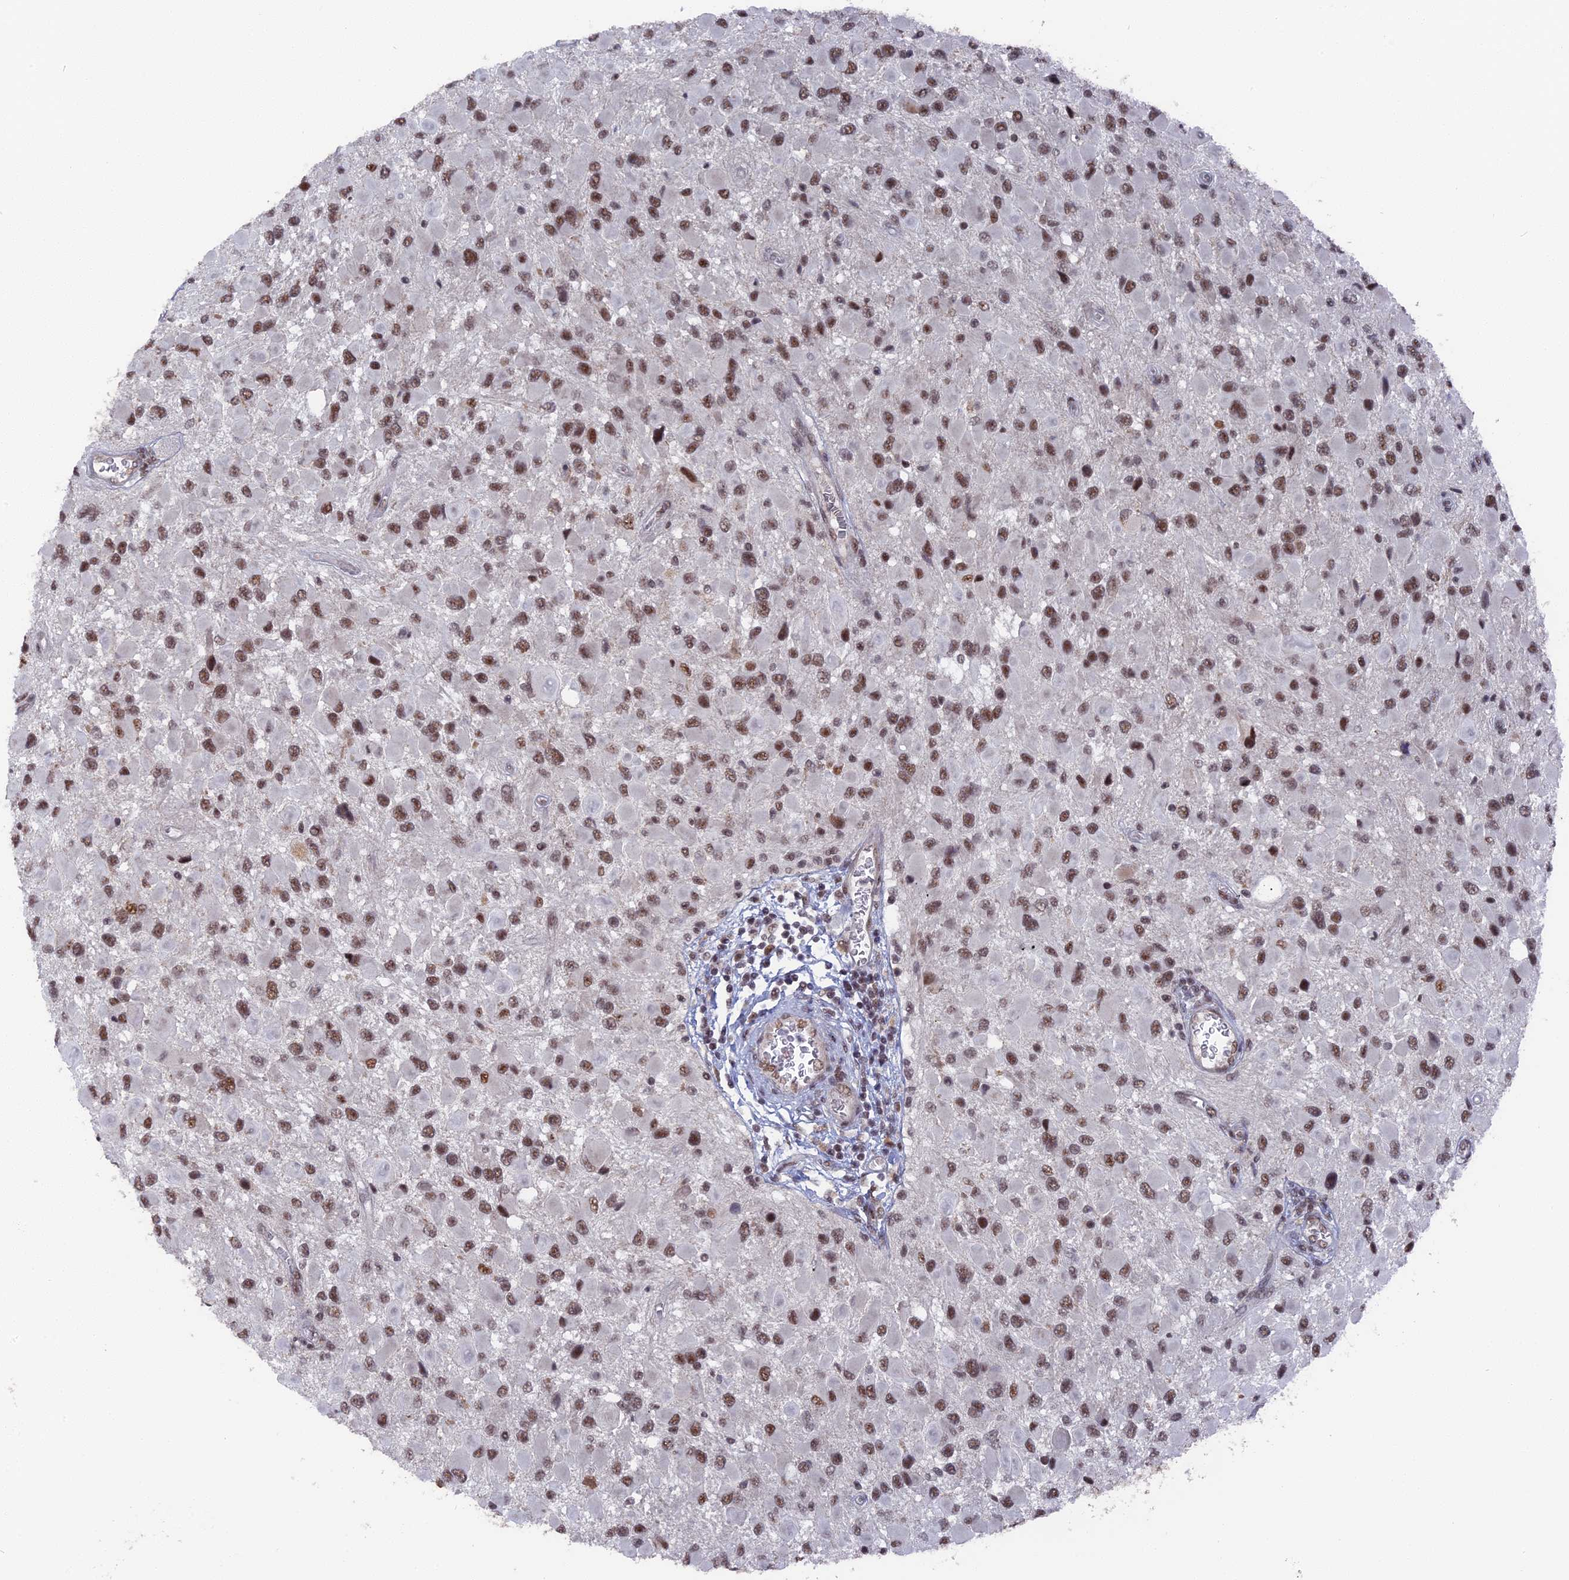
{"staining": {"intensity": "moderate", "quantity": ">75%", "location": "nuclear"}, "tissue": "glioma", "cell_type": "Tumor cells", "image_type": "cancer", "snomed": [{"axis": "morphology", "description": "Glioma, malignant, High grade"}, {"axis": "topography", "description": "Brain"}], "caption": "Approximately >75% of tumor cells in human high-grade glioma (malignant) exhibit moderate nuclear protein expression as visualized by brown immunohistochemical staining.", "gene": "SF3A2", "patient": {"sex": "male", "age": 53}}